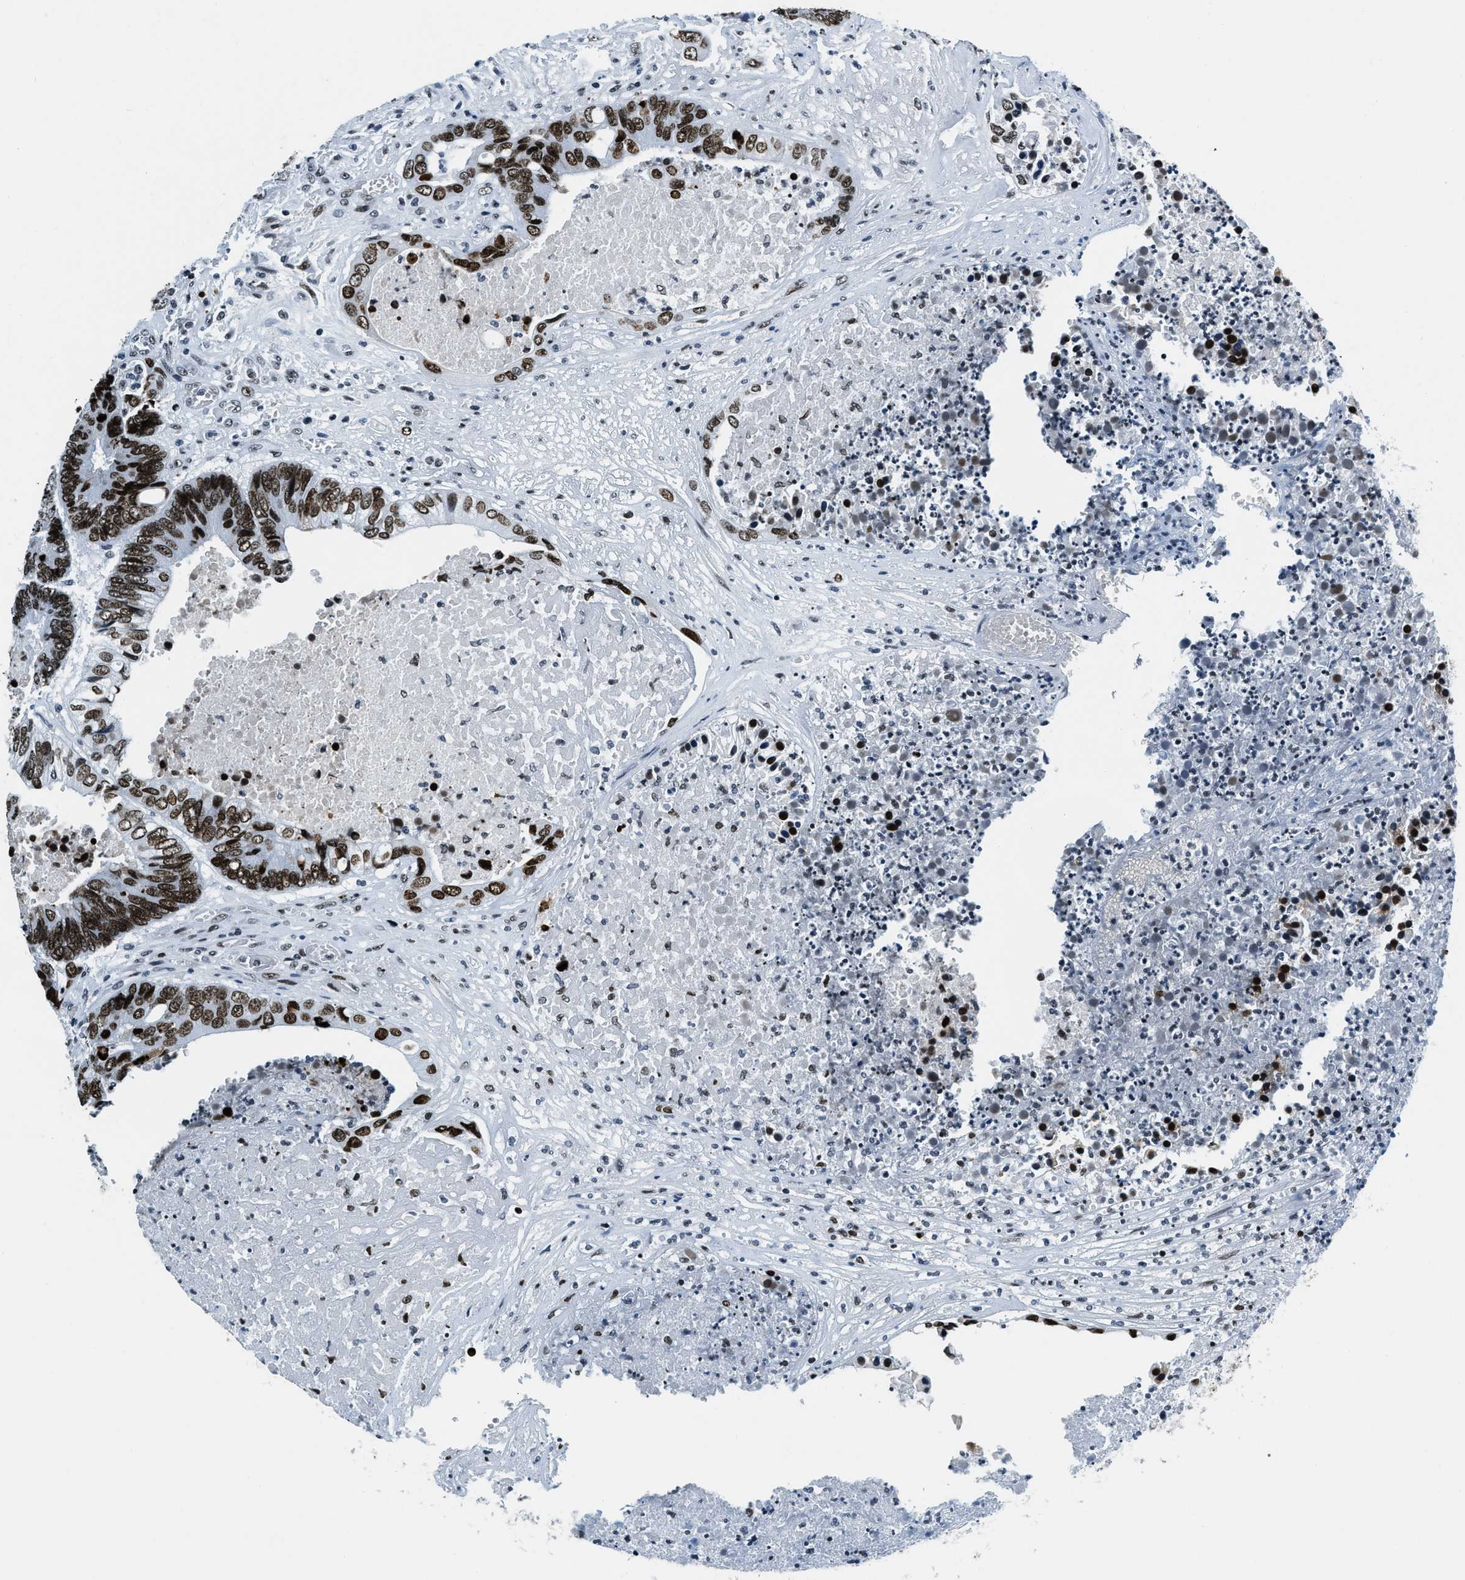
{"staining": {"intensity": "strong", "quantity": ">75%", "location": "nuclear"}, "tissue": "colorectal cancer", "cell_type": "Tumor cells", "image_type": "cancer", "snomed": [{"axis": "morphology", "description": "Adenocarcinoma, NOS"}, {"axis": "topography", "description": "Rectum"}], "caption": "Immunohistochemical staining of human adenocarcinoma (colorectal) reveals high levels of strong nuclear positivity in about >75% of tumor cells.", "gene": "TOP1", "patient": {"sex": "male", "age": 55}}